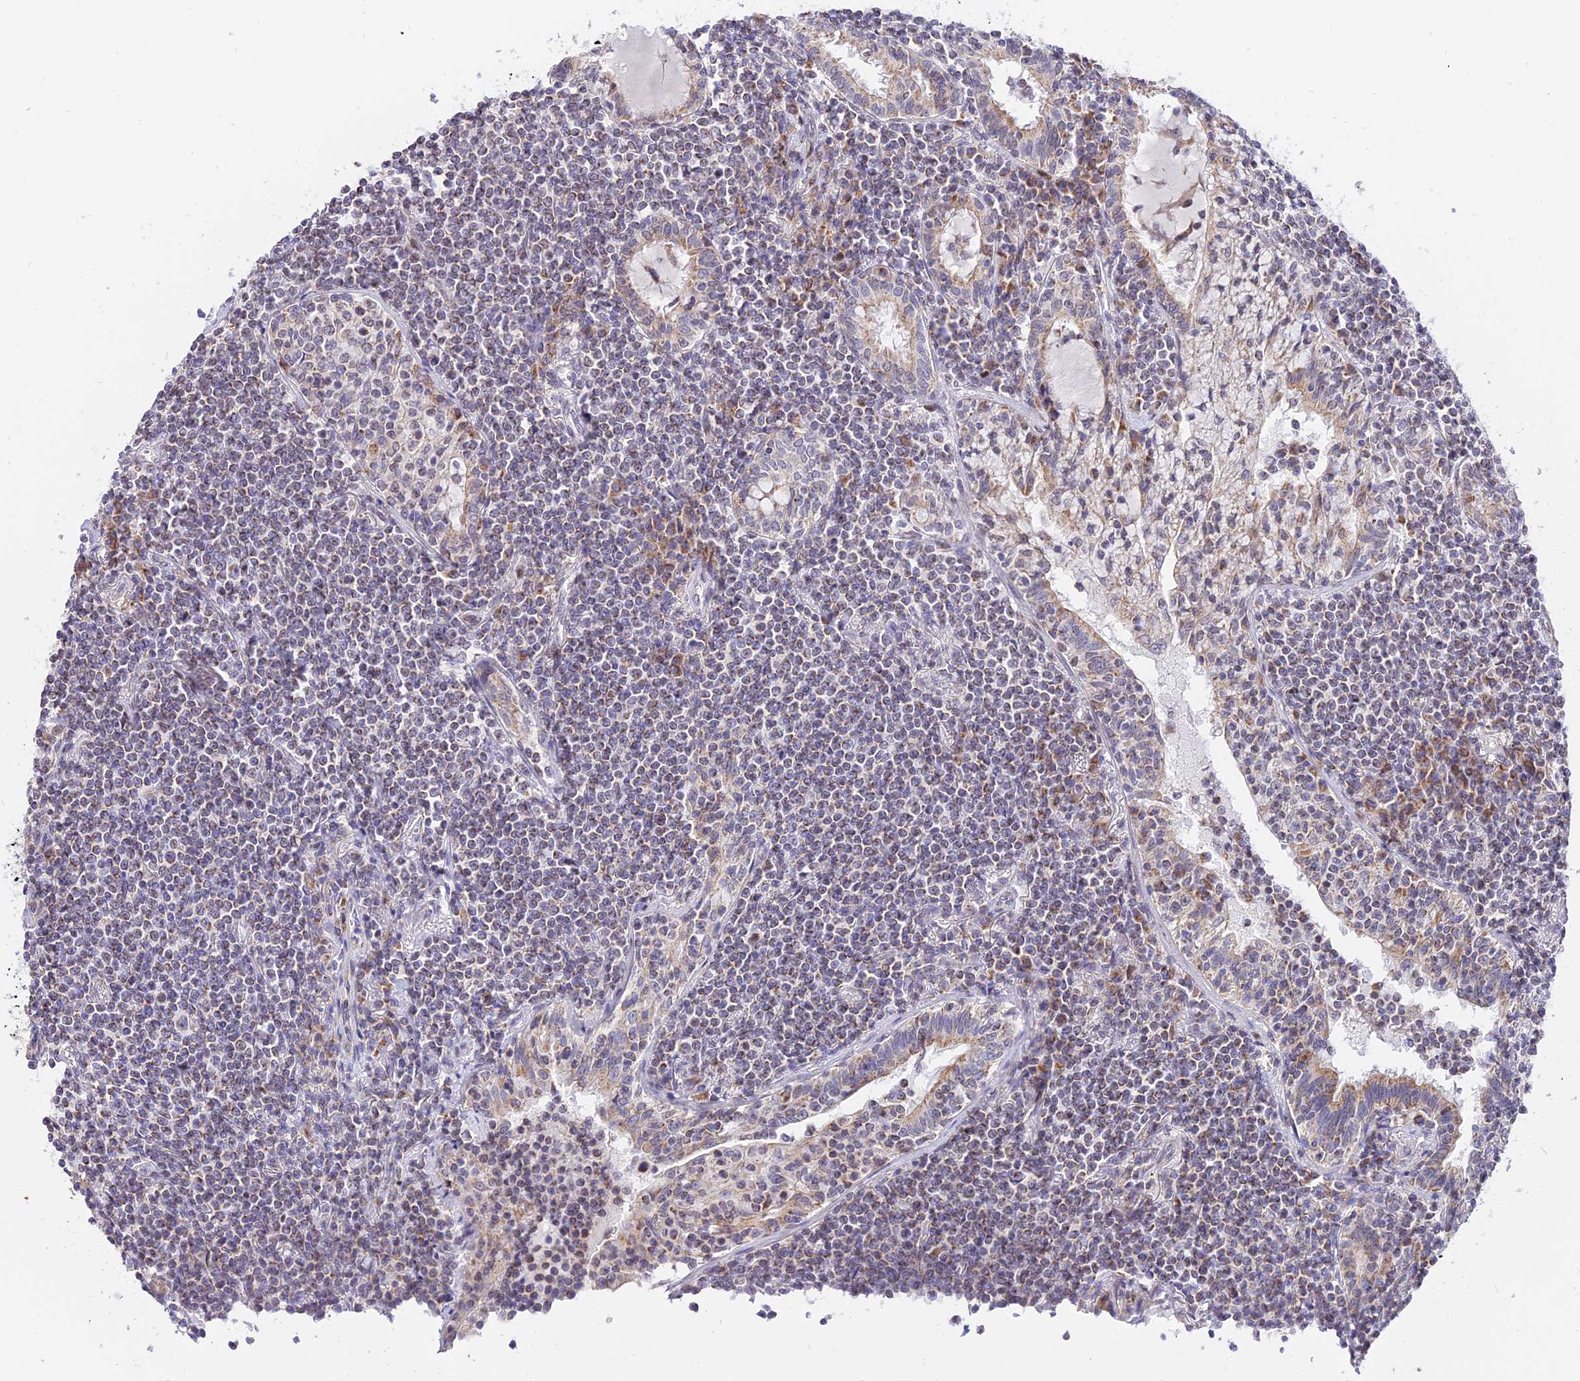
{"staining": {"intensity": "weak", "quantity": "25%-75%", "location": "cytoplasmic/membranous"}, "tissue": "lymphoma", "cell_type": "Tumor cells", "image_type": "cancer", "snomed": [{"axis": "morphology", "description": "Malignant lymphoma, non-Hodgkin's type, Low grade"}, {"axis": "topography", "description": "Lung"}], "caption": "Protein expression analysis of human lymphoma reveals weak cytoplasmic/membranous positivity in approximately 25%-75% of tumor cells.", "gene": "ATP5PB", "patient": {"sex": "female", "age": 71}}